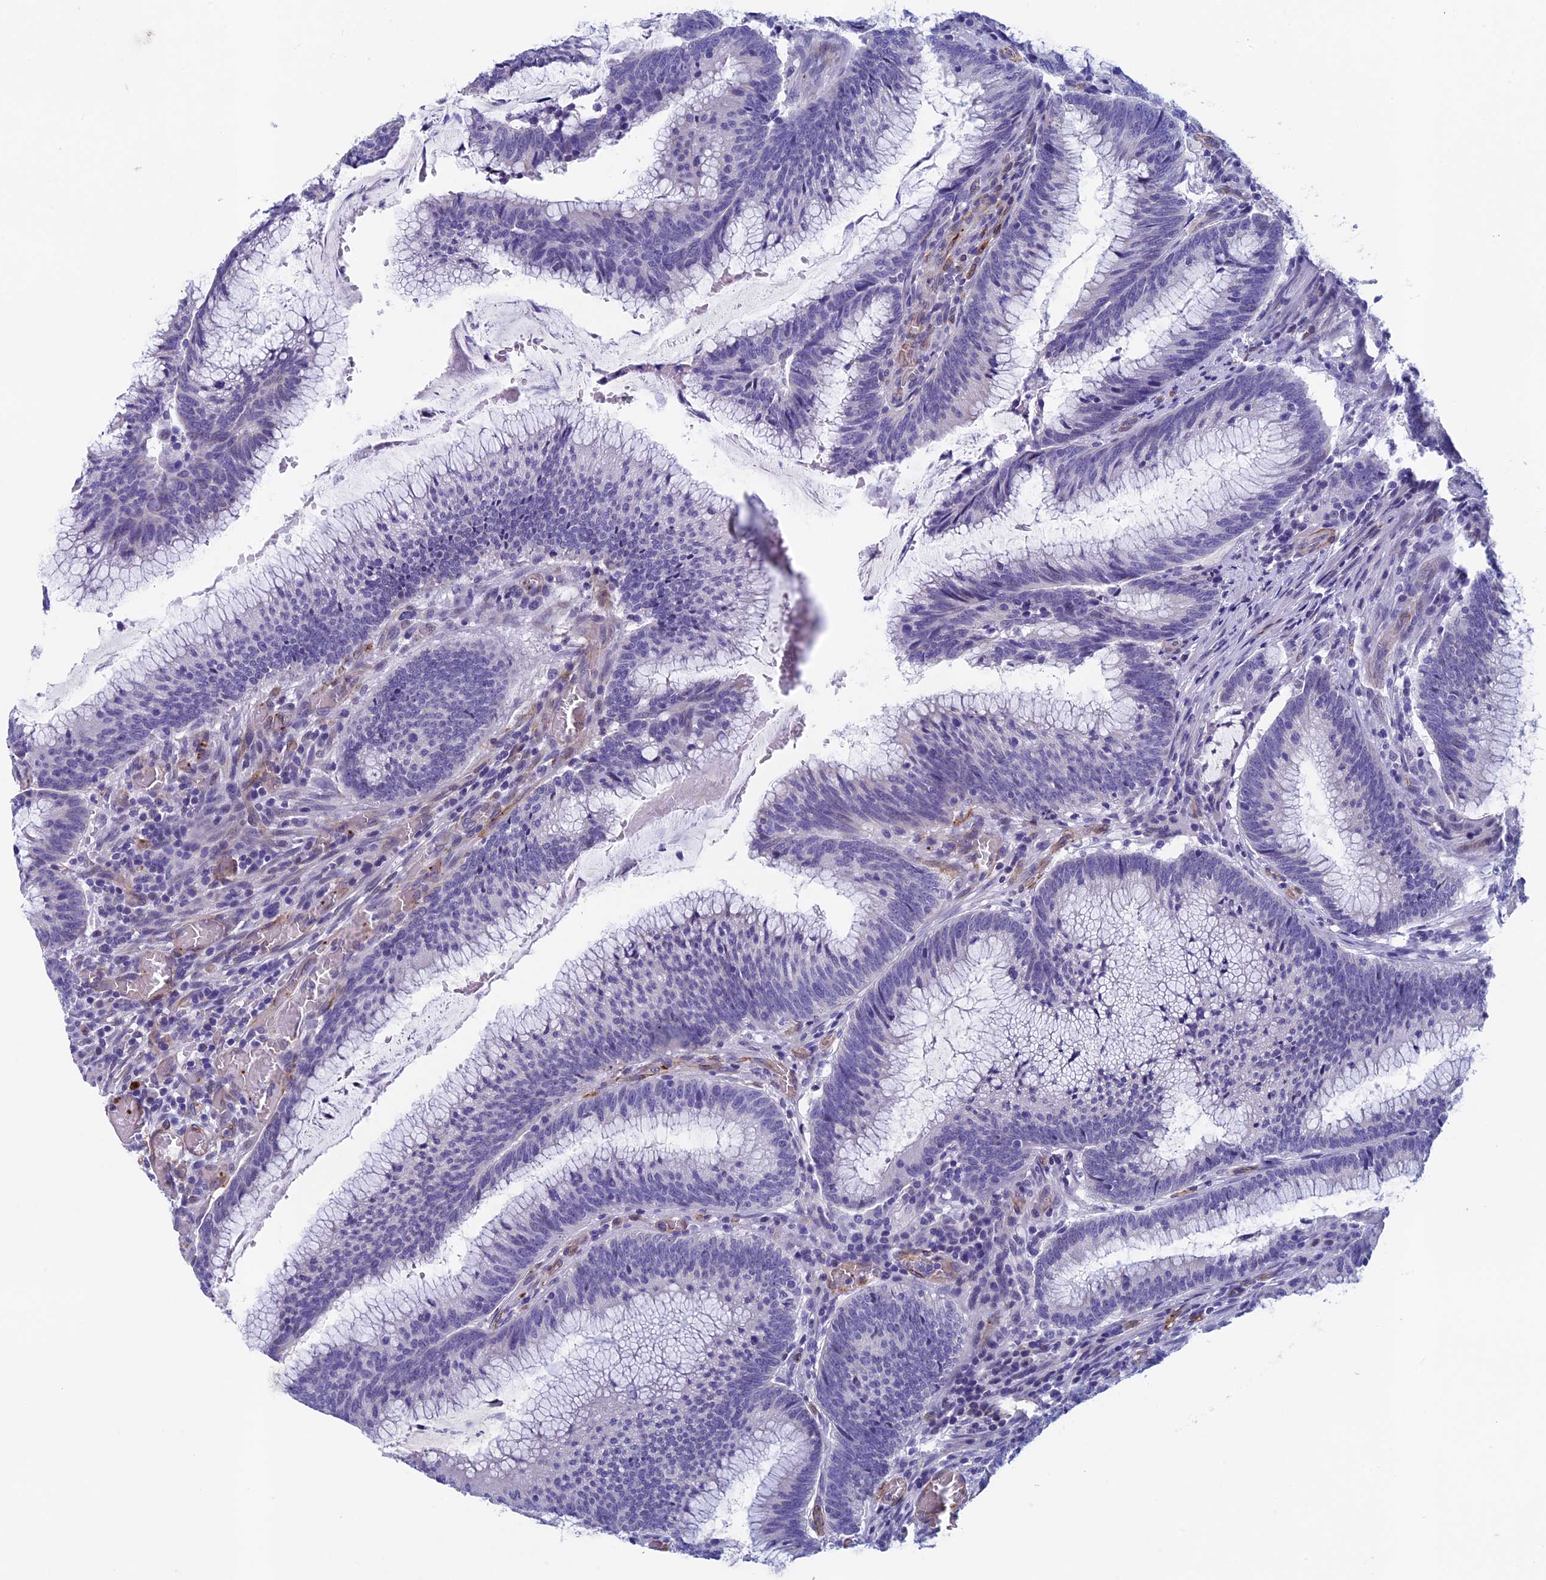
{"staining": {"intensity": "negative", "quantity": "none", "location": "none"}, "tissue": "colorectal cancer", "cell_type": "Tumor cells", "image_type": "cancer", "snomed": [{"axis": "morphology", "description": "Adenocarcinoma, NOS"}, {"axis": "topography", "description": "Rectum"}], "caption": "IHC micrograph of neoplastic tissue: colorectal cancer (adenocarcinoma) stained with DAB (3,3'-diaminobenzidine) reveals no significant protein staining in tumor cells.", "gene": "INSYN1", "patient": {"sex": "female", "age": 77}}